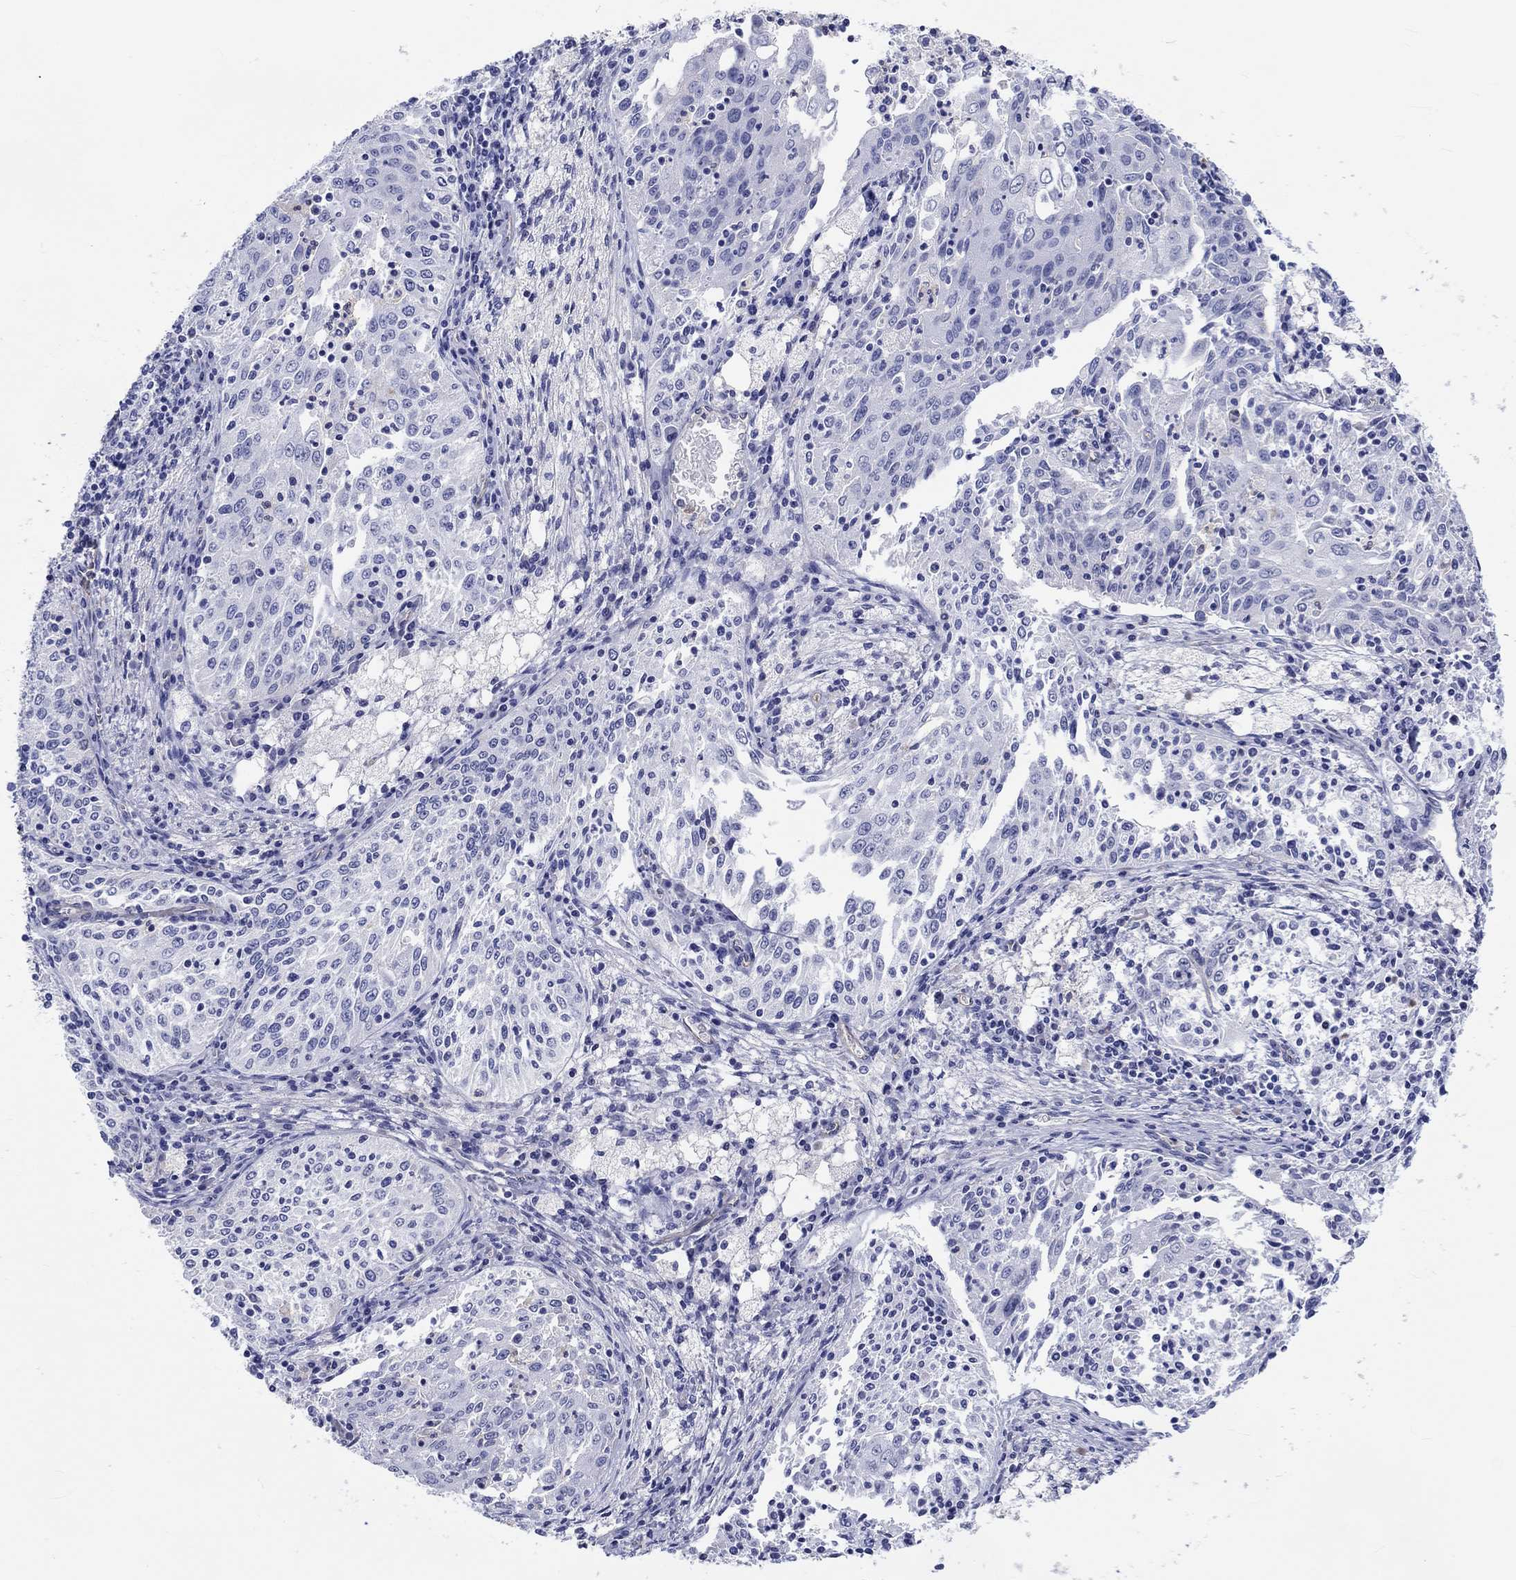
{"staining": {"intensity": "negative", "quantity": "none", "location": "none"}, "tissue": "cervical cancer", "cell_type": "Tumor cells", "image_type": "cancer", "snomed": [{"axis": "morphology", "description": "Squamous cell carcinoma, NOS"}, {"axis": "topography", "description": "Cervix"}], "caption": "Tumor cells show no significant expression in cervical cancer (squamous cell carcinoma).", "gene": "CDY2B", "patient": {"sex": "female", "age": 41}}